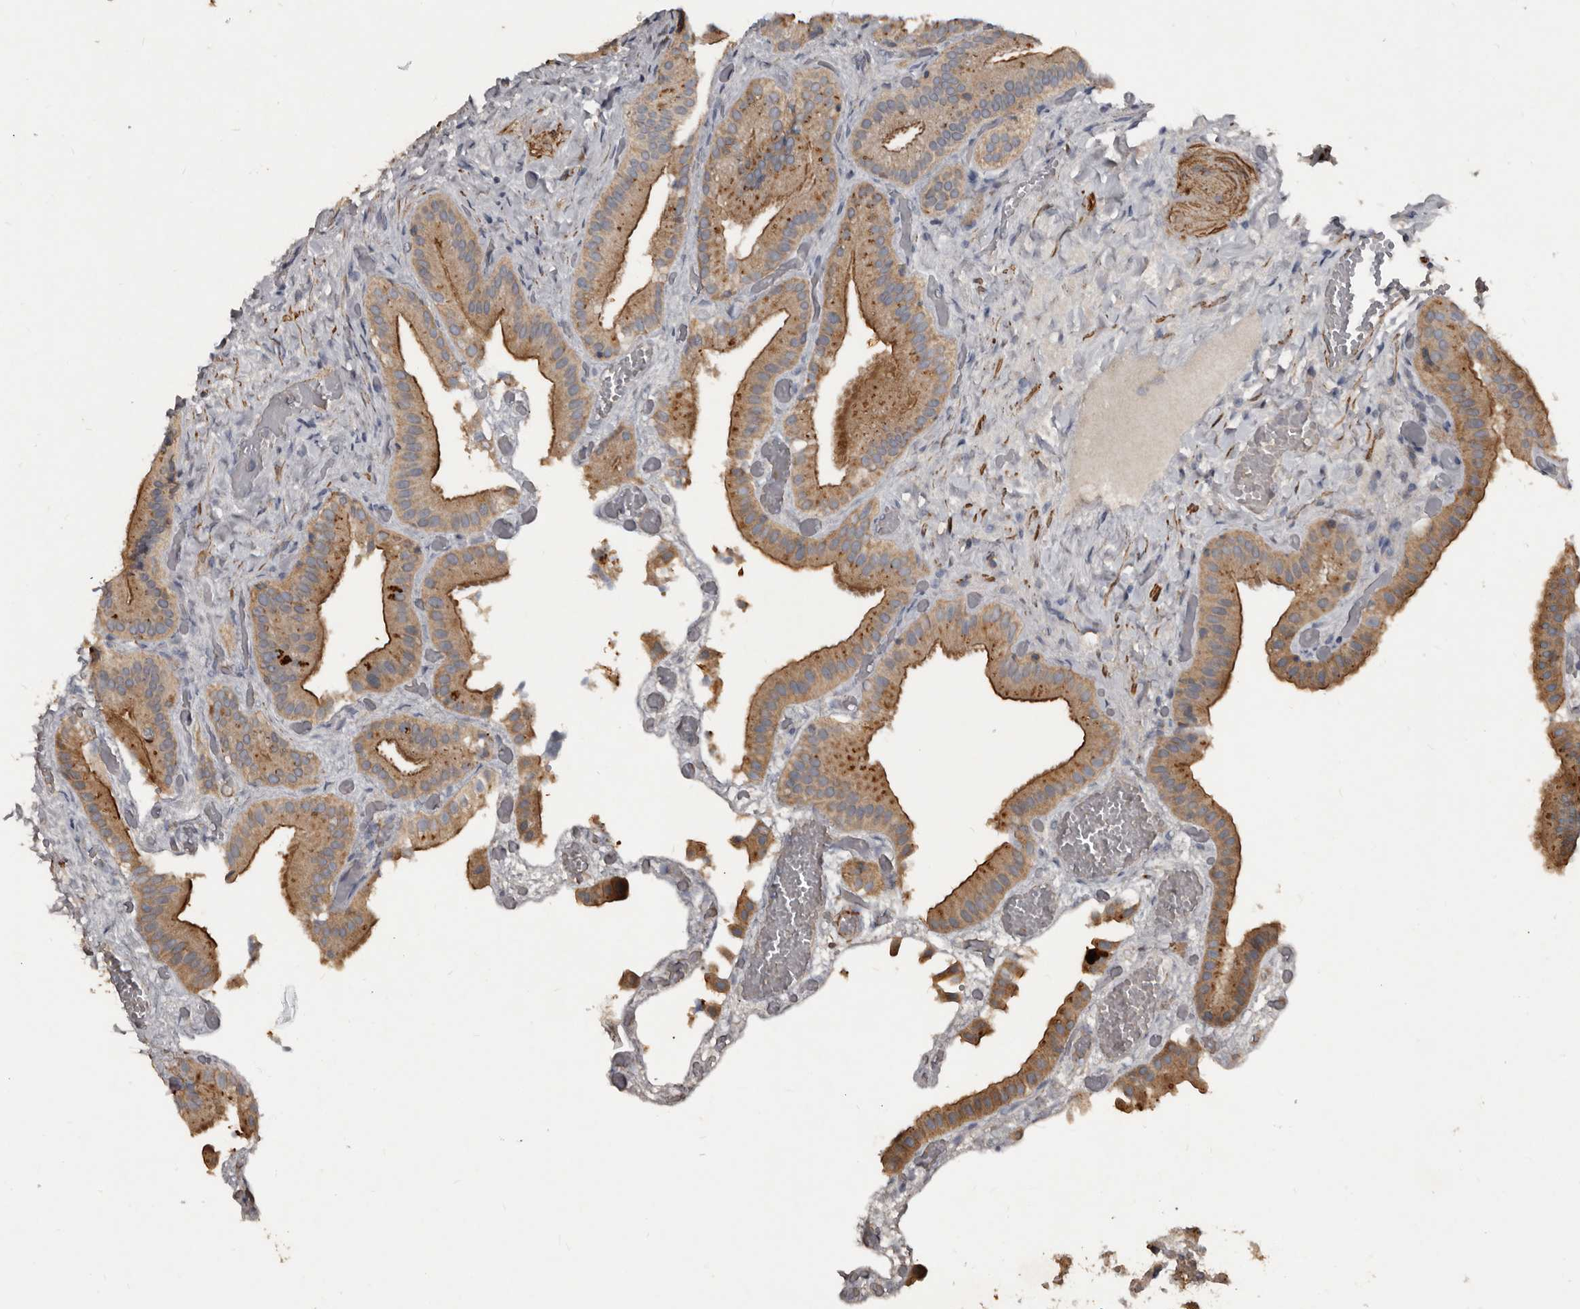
{"staining": {"intensity": "strong", "quantity": ">75%", "location": "cytoplasmic/membranous"}, "tissue": "gallbladder", "cell_type": "Glandular cells", "image_type": "normal", "snomed": [{"axis": "morphology", "description": "Normal tissue, NOS"}, {"axis": "topography", "description": "Gallbladder"}], "caption": "Strong cytoplasmic/membranous protein staining is present in about >75% of glandular cells in gallbladder. The staining was performed using DAB (3,3'-diaminobenzidine), with brown indicating positive protein expression. Nuclei are stained blue with hematoxylin.", "gene": "GREB1", "patient": {"sex": "female", "age": 64}}